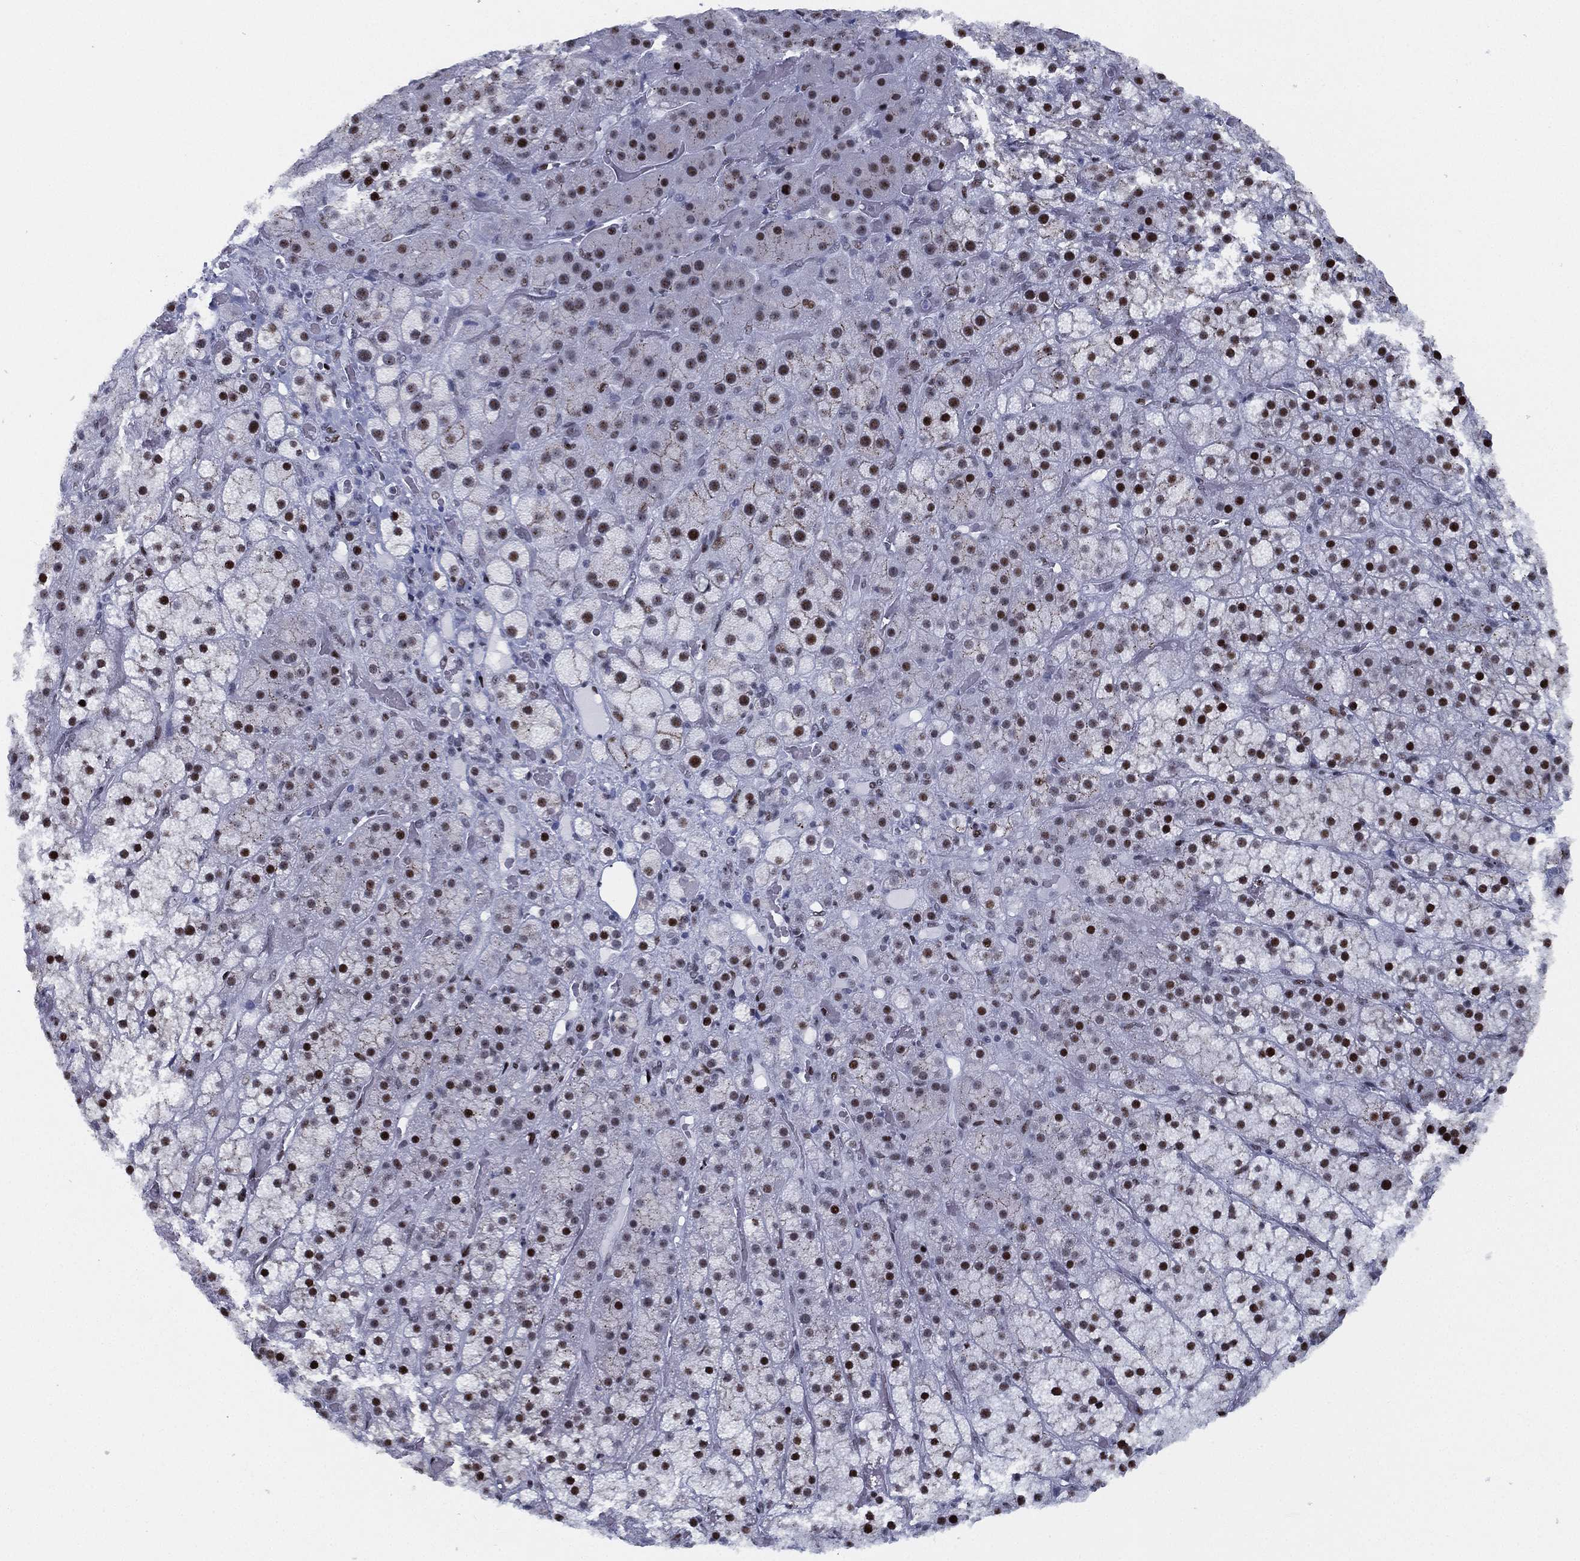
{"staining": {"intensity": "strong", "quantity": "25%-75%", "location": "nuclear"}, "tissue": "adrenal gland", "cell_type": "Glandular cells", "image_type": "normal", "snomed": [{"axis": "morphology", "description": "Normal tissue, NOS"}, {"axis": "topography", "description": "Adrenal gland"}], "caption": "Protein expression analysis of benign adrenal gland reveals strong nuclear positivity in approximately 25%-75% of glandular cells. (DAB (3,3'-diaminobenzidine) IHC, brown staining for protein, blue staining for nuclei).", "gene": "CYB561D2", "patient": {"sex": "male", "age": 57}}